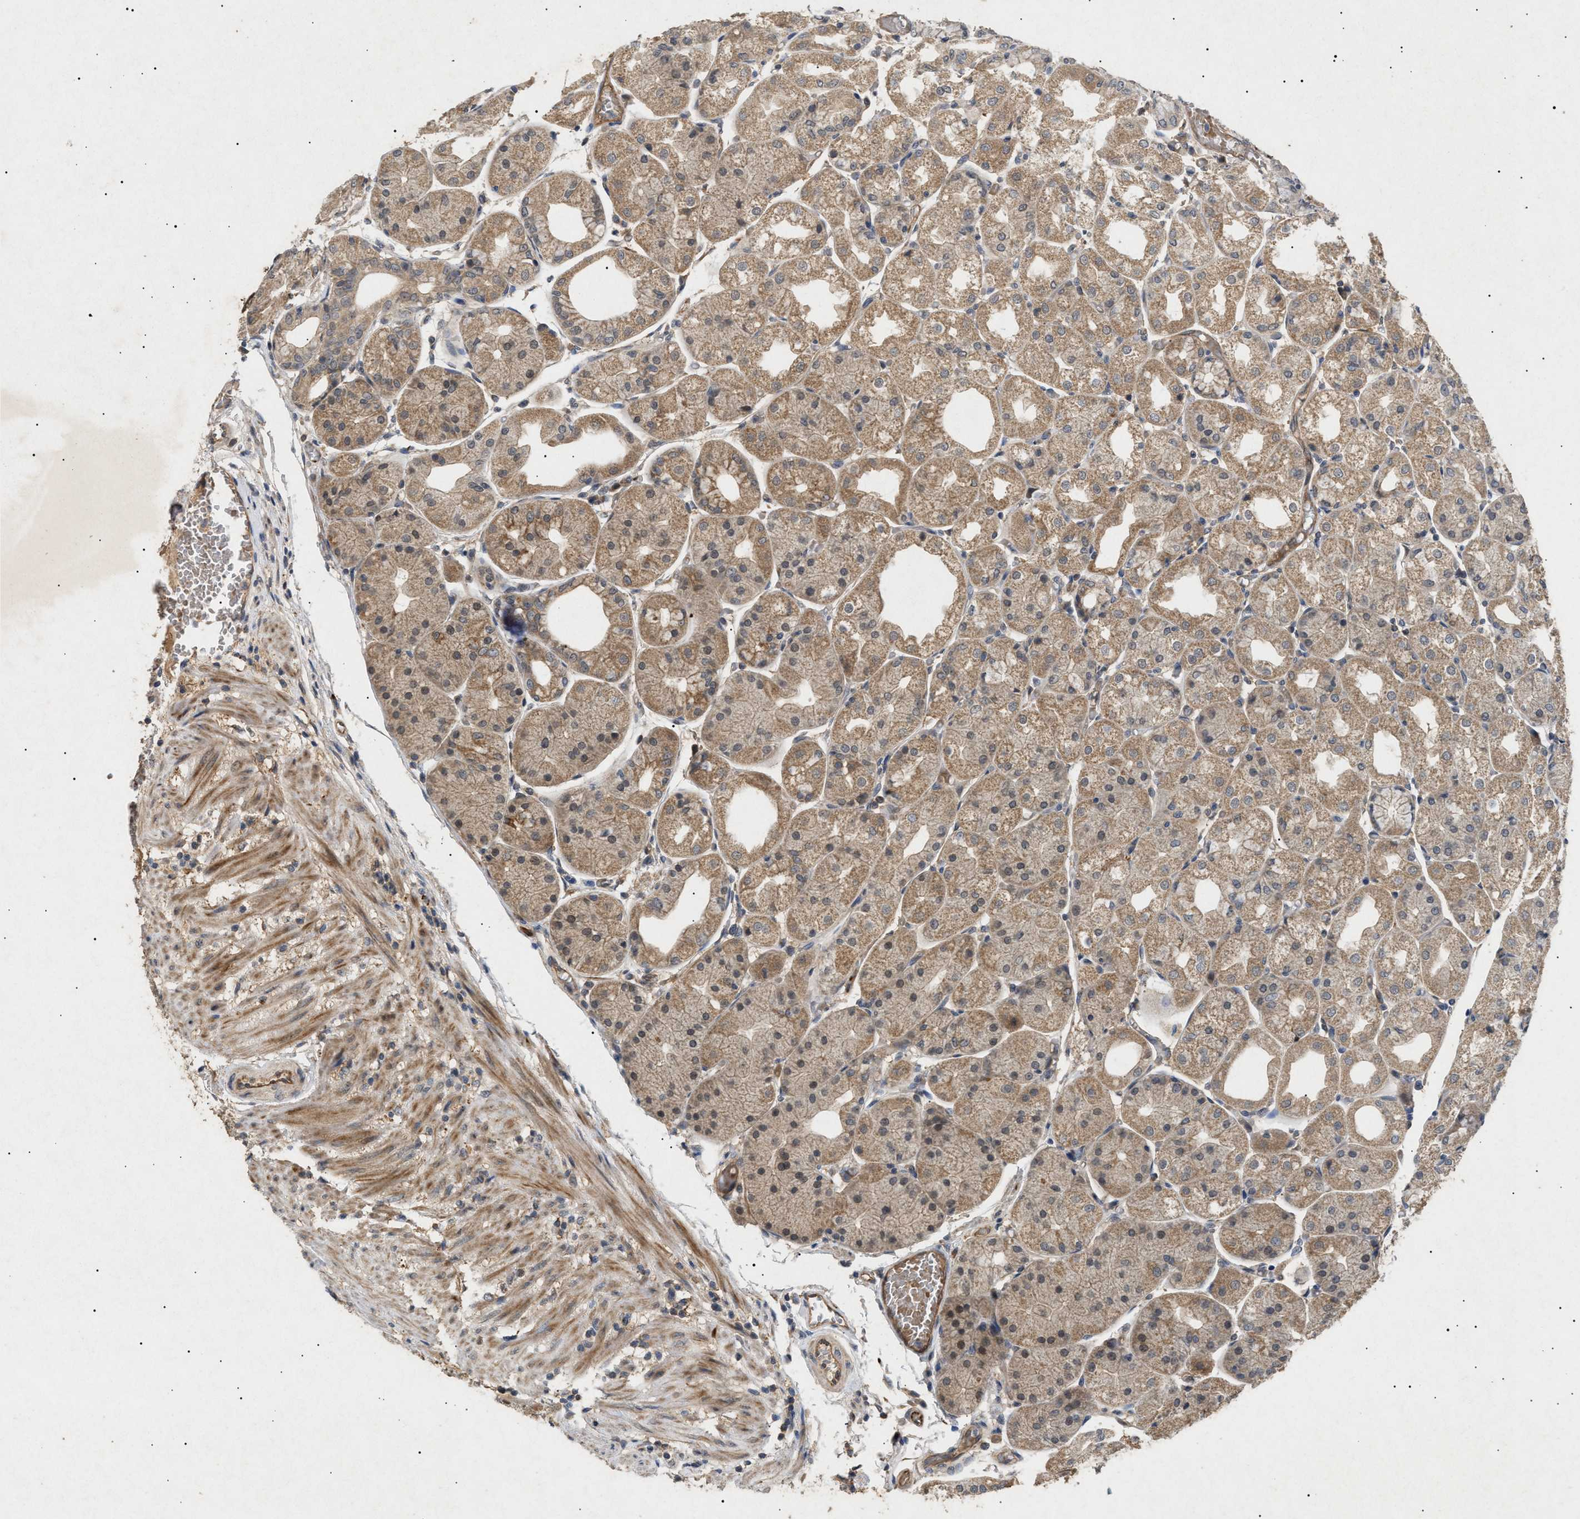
{"staining": {"intensity": "moderate", "quantity": ">75%", "location": "cytoplasmic/membranous"}, "tissue": "stomach", "cell_type": "Glandular cells", "image_type": "normal", "snomed": [{"axis": "morphology", "description": "Normal tissue, NOS"}, {"axis": "topography", "description": "Stomach, upper"}], "caption": "An IHC histopathology image of unremarkable tissue is shown. Protein staining in brown highlights moderate cytoplasmic/membranous positivity in stomach within glandular cells. (brown staining indicates protein expression, while blue staining denotes nuclei).", "gene": "SIRT5", "patient": {"sex": "male", "age": 72}}